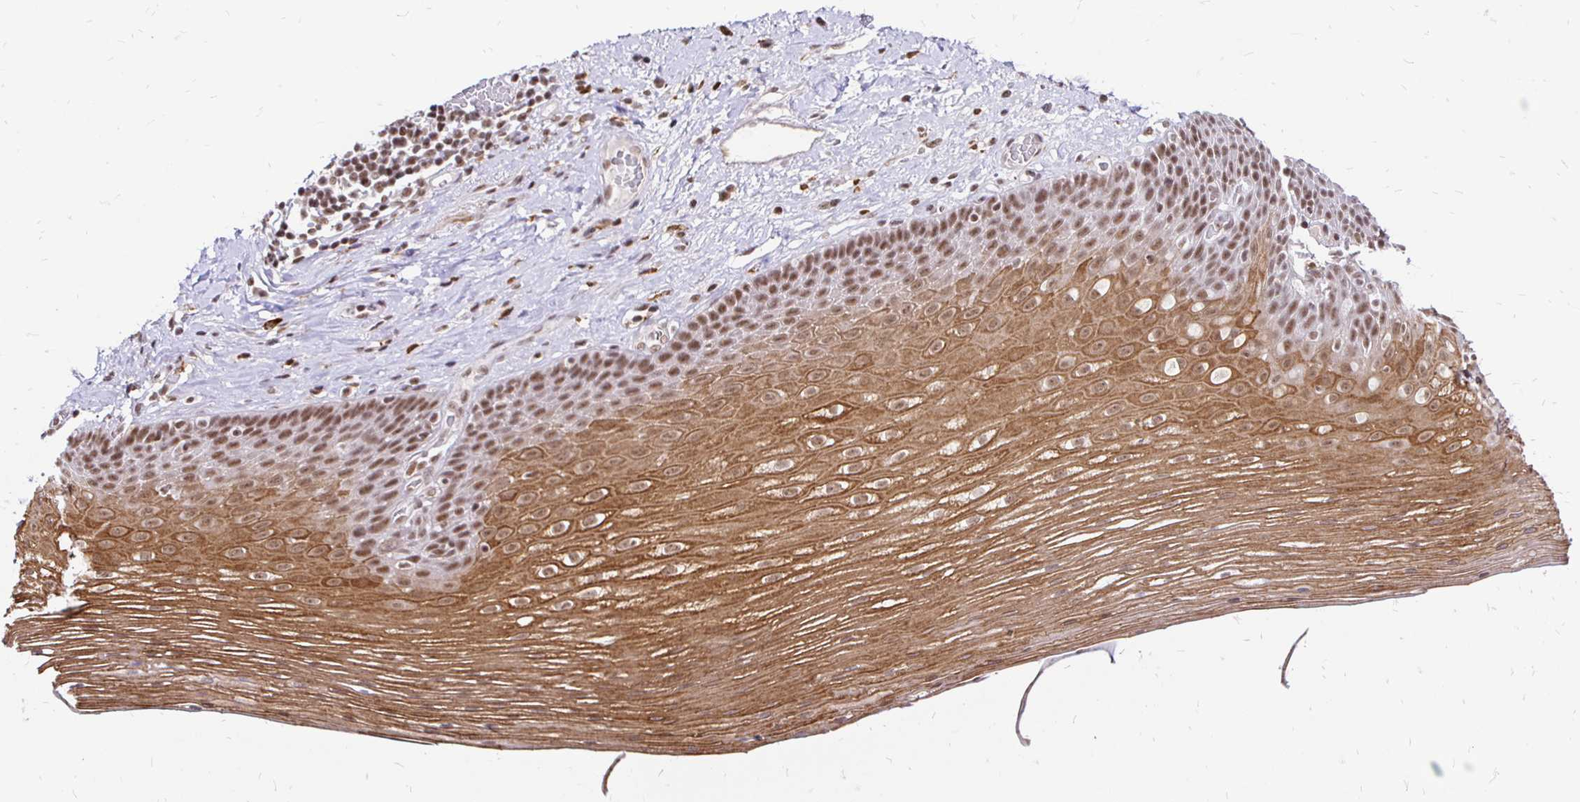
{"staining": {"intensity": "moderate", "quantity": ">75%", "location": "cytoplasmic/membranous,nuclear"}, "tissue": "esophagus", "cell_type": "Squamous epithelial cells", "image_type": "normal", "snomed": [{"axis": "morphology", "description": "Normal tissue, NOS"}, {"axis": "topography", "description": "Esophagus"}], "caption": "Immunohistochemistry staining of benign esophagus, which shows medium levels of moderate cytoplasmic/membranous,nuclear staining in approximately >75% of squamous epithelial cells indicating moderate cytoplasmic/membranous,nuclear protein staining. The staining was performed using DAB (brown) for protein detection and nuclei were counterstained in hematoxylin (blue).", "gene": "SIN3A", "patient": {"sex": "male", "age": 62}}